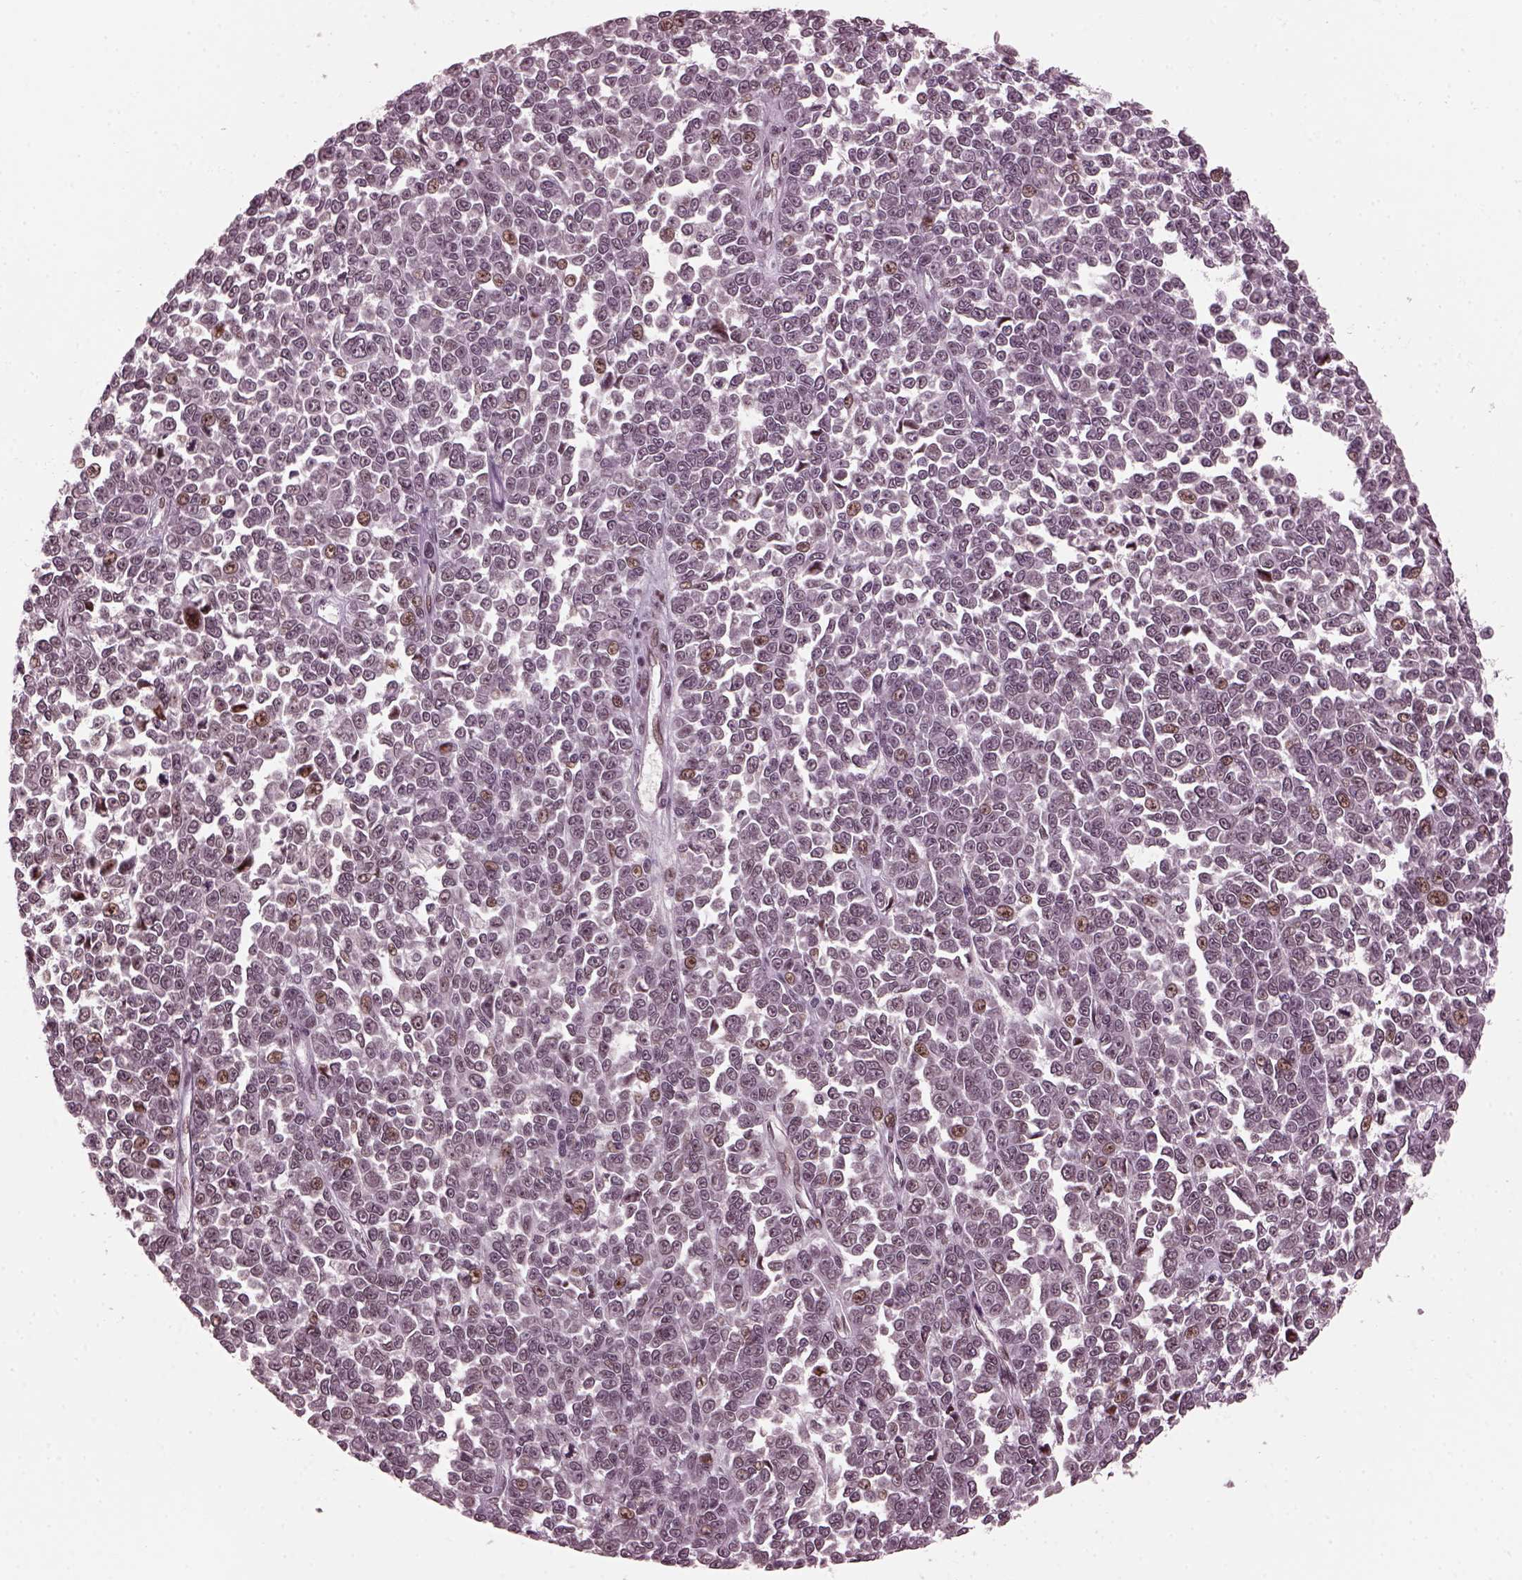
{"staining": {"intensity": "moderate", "quantity": "<25%", "location": "nuclear"}, "tissue": "melanoma", "cell_type": "Tumor cells", "image_type": "cancer", "snomed": [{"axis": "morphology", "description": "Malignant melanoma, NOS"}, {"axis": "topography", "description": "Skin"}], "caption": "An IHC micrograph of tumor tissue is shown. Protein staining in brown highlights moderate nuclear positivity in malignant melanoma within tumor cells.", "gene": "TRIB3", "patient": {"sex": "female", "age": 95}}